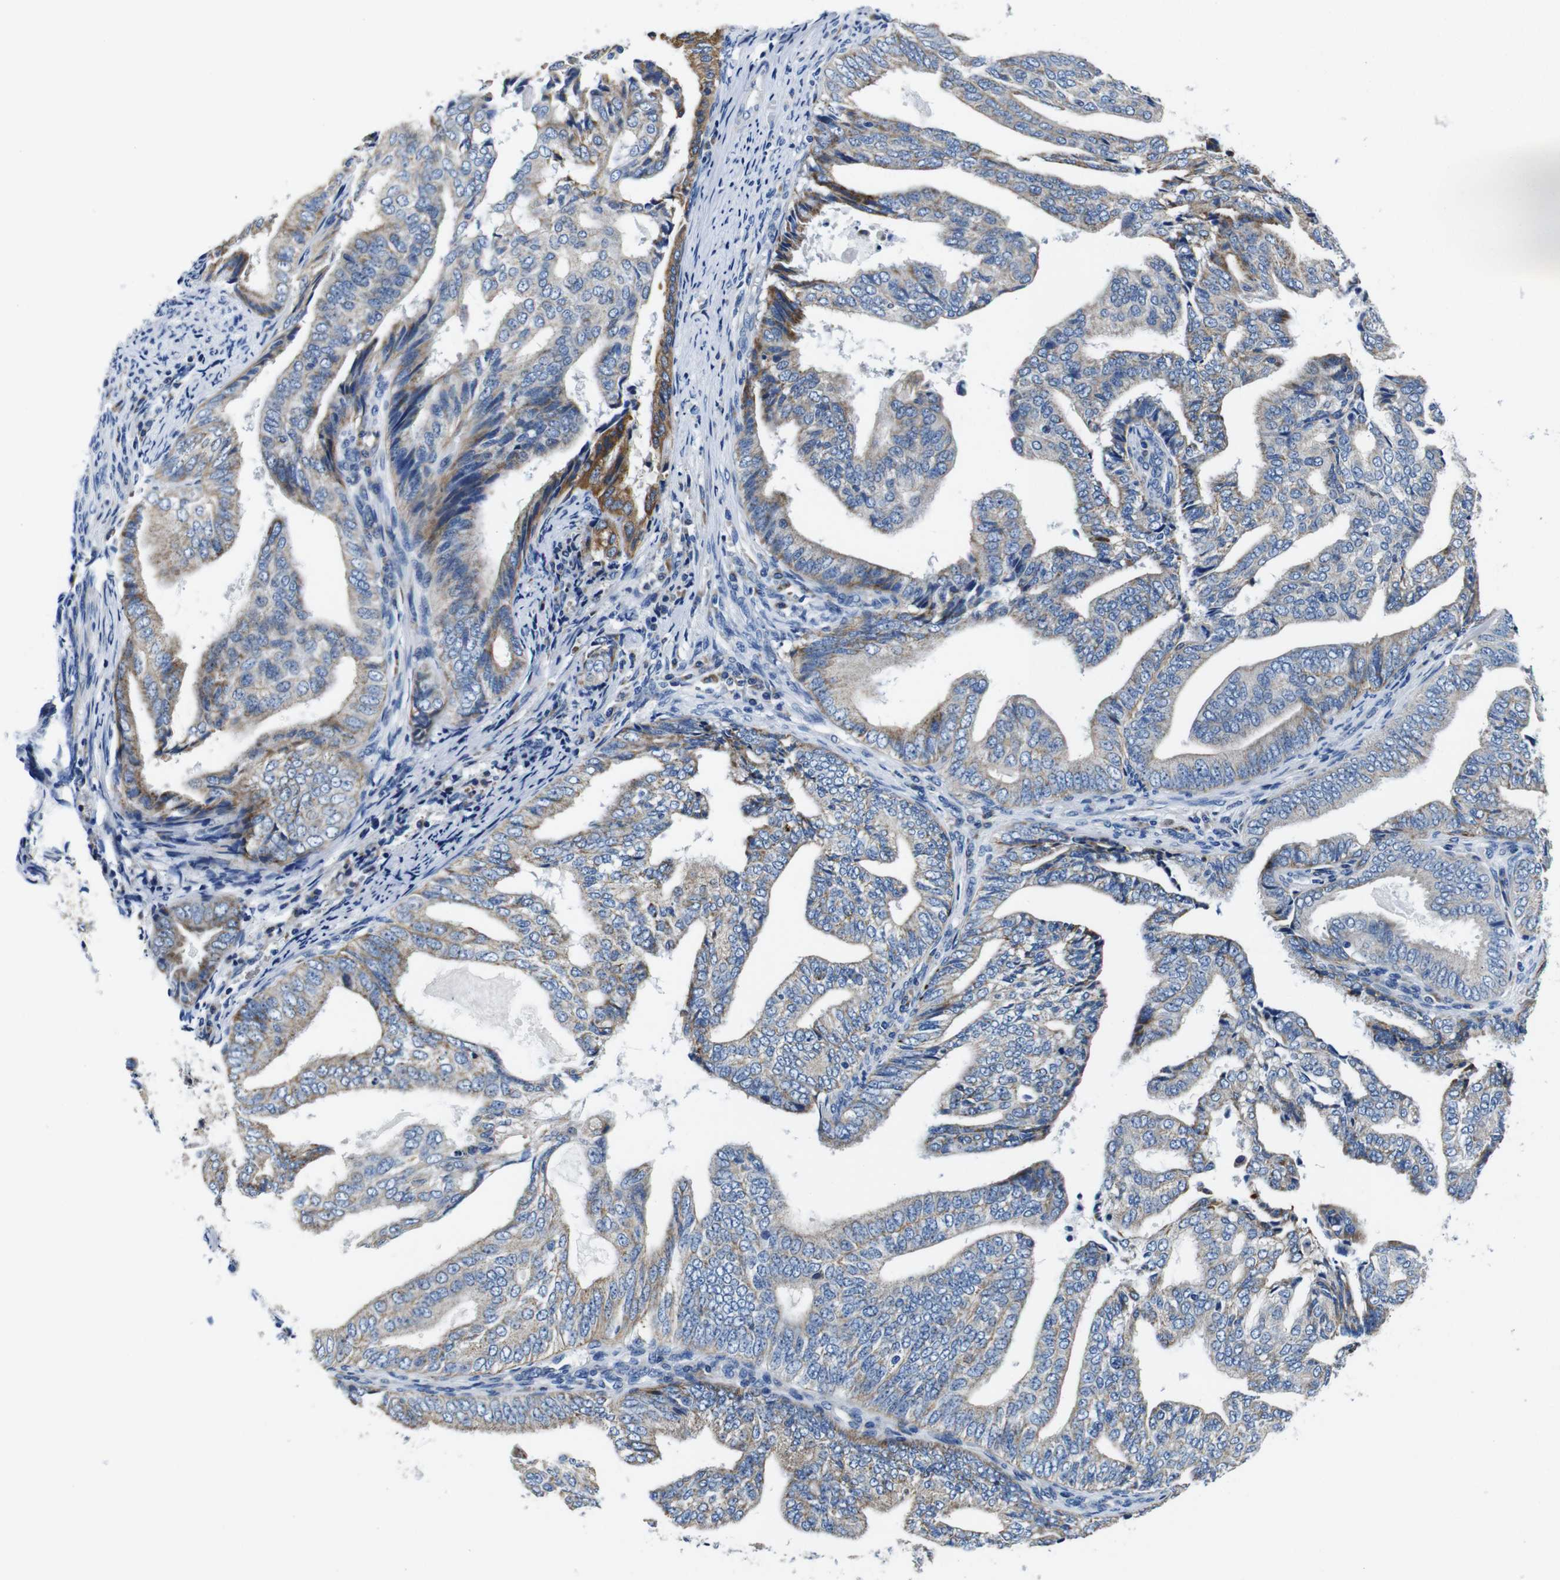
{"staining": {"intensity": "moderate", "quantity": "25%-75%", "location": "cytoplasmic/membranous"}, "tissue": "endometrial cancer", "cell_type": "Tumor cells", "image_type": "cancer", "snomed": [{"axis": "morphology", "description": "Adenocarcinoma, NOS"}, {"axis": "topography", "description": "Endometrium"}], "caption": "The image shows a brown stain indicating the presence of a protein in the cytoplasmic/membranous of tumor cells in endometrial adenocarcinoma. The staining was performed using DAB, with brown indicating positive protein expression. Nuclei are stained blue with hematoxylin.", "gene": "SNX19", "patient": {"sex": "female", "age": 58}}